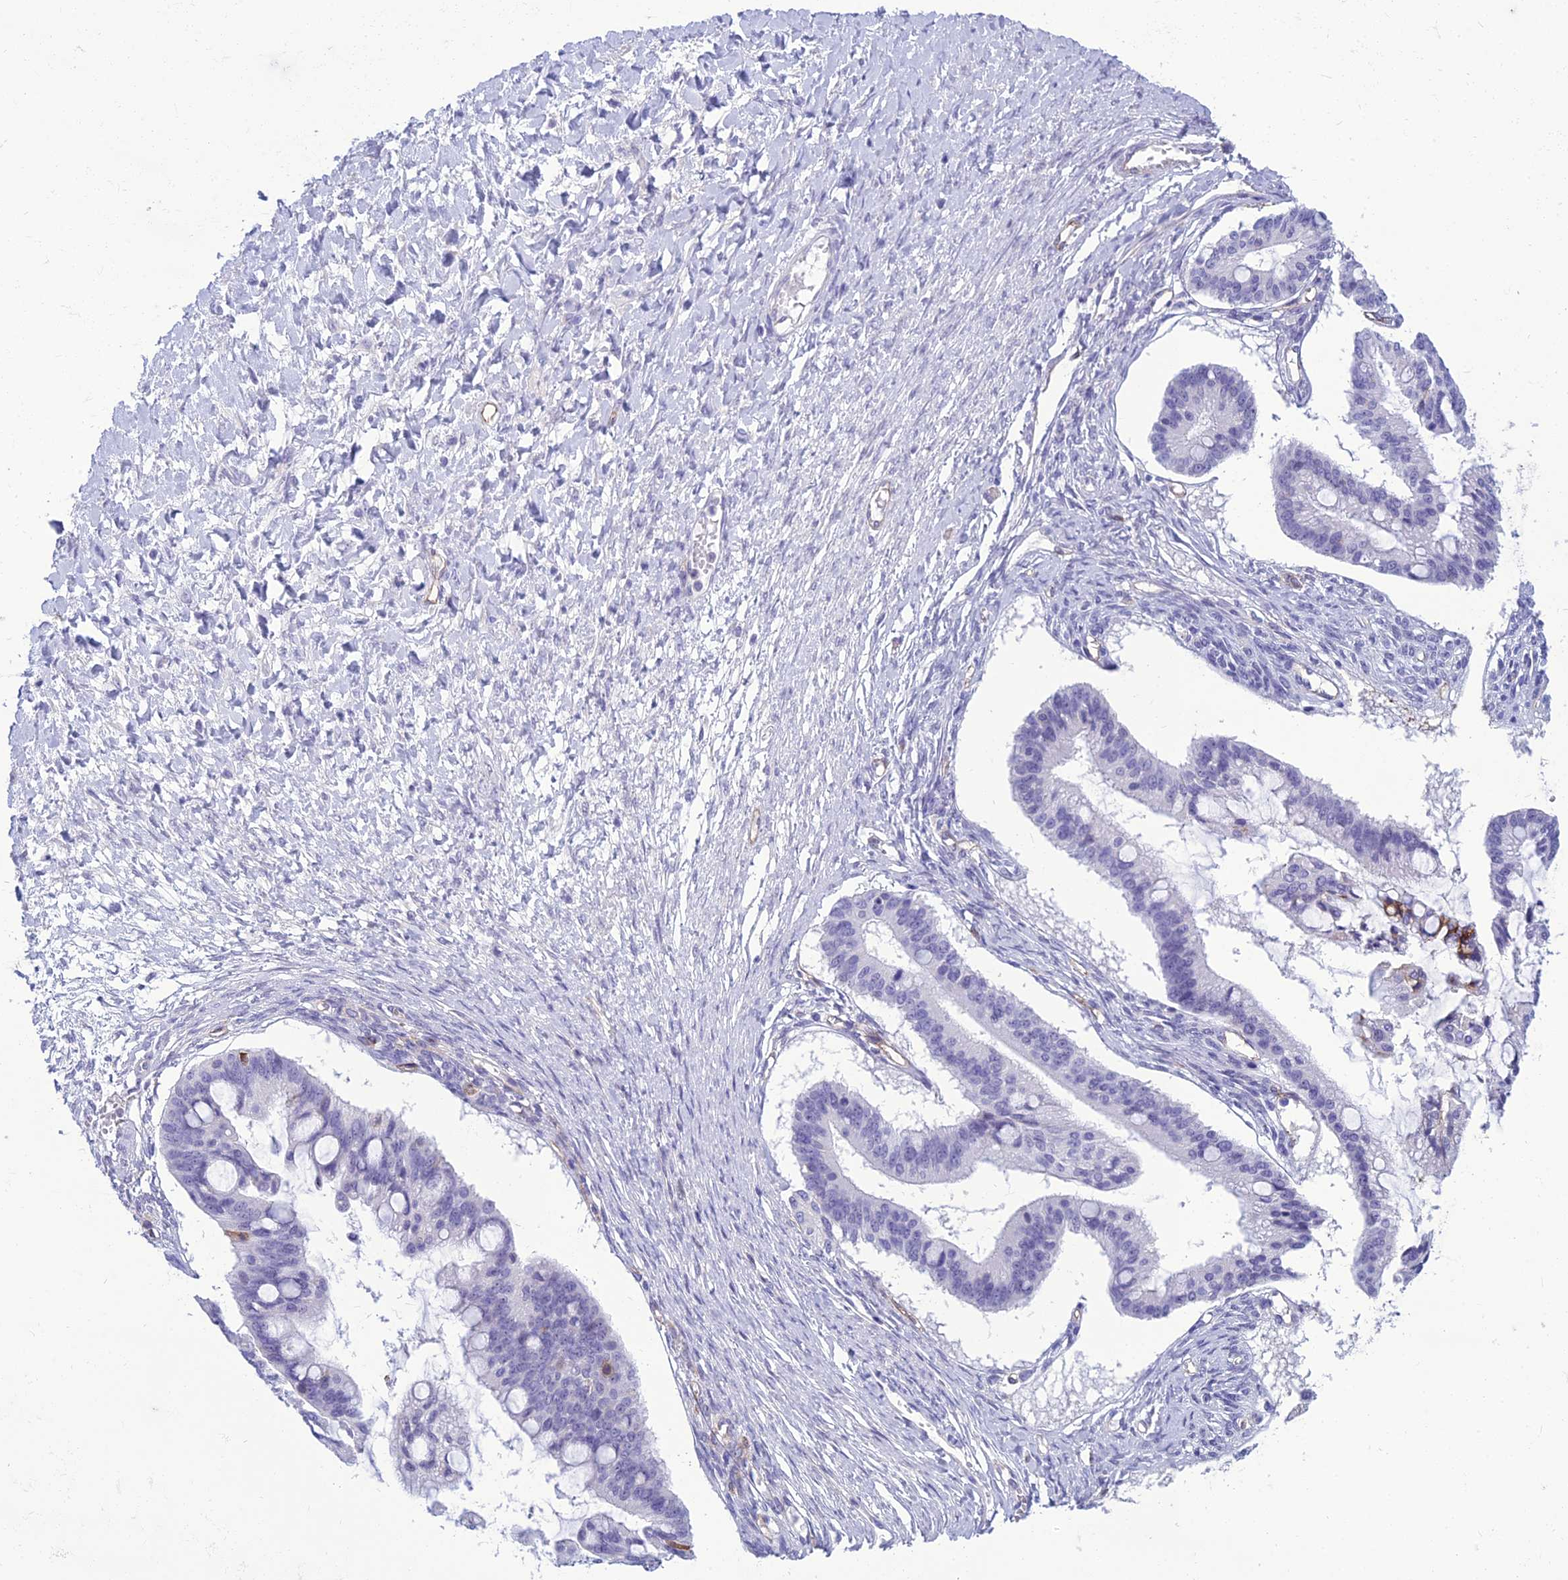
{"staining": {"intensity": "moderate", "quantity": "<25%", "location": "cytoplasmic/membranous"}, "tissue": "ovarian cancer", "cell_type": "Tumor cells", "image_type": "cancer", "snomed": [{"axis": "morphology", "description": "Cystadenocarcinoma, mucinous, NOS"}, {"axis": "topography", "description": "Ovary"}], "caption": "Immunohistochemistry photomicrograph of human ovarian mucinous cystadenocarcinoma stained for a protein (brown), which shows low levels of moderate cytoplasmic/membranous staining in approximately <25% of tumor cells.", "gene": "BBS7", "patient": {"sex": "female", "age": 73}}